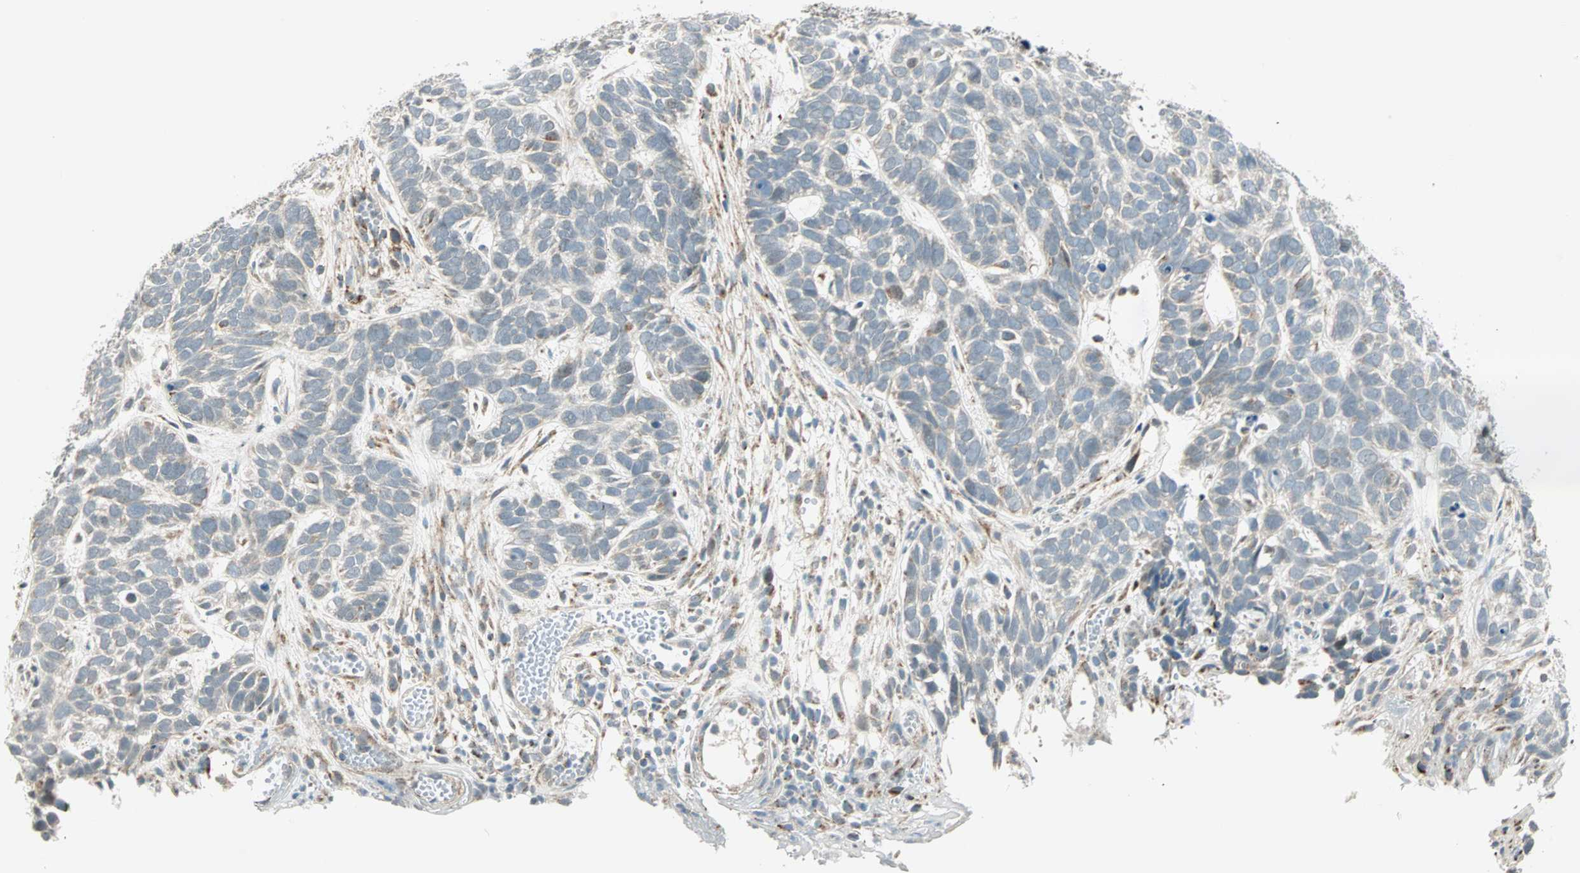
{"staining": {"intensity": "negative", "quantity": "none", "location": "none"}, "tissue": "skin cancer", "cell_type": "Tumor cells", "image_type": "cancer", "snomed": [{"axis": "morphology", "description": "Basal cell carcinoma"}, {"axis": "topography", "description": "Skin"}], "caption": "DAB (3,3'-diaminobenzidine) immunohistochemical staining of human basal cell carcinoma (skin) reveals no significant positivity in tumor cells. (Brightfield microscopy of DAB (3,3'-diaminobenzidine) immunohistochemistry at high magnification).", "gene": "SPRY4", "patient": {"sex": "male", "age": 87}}